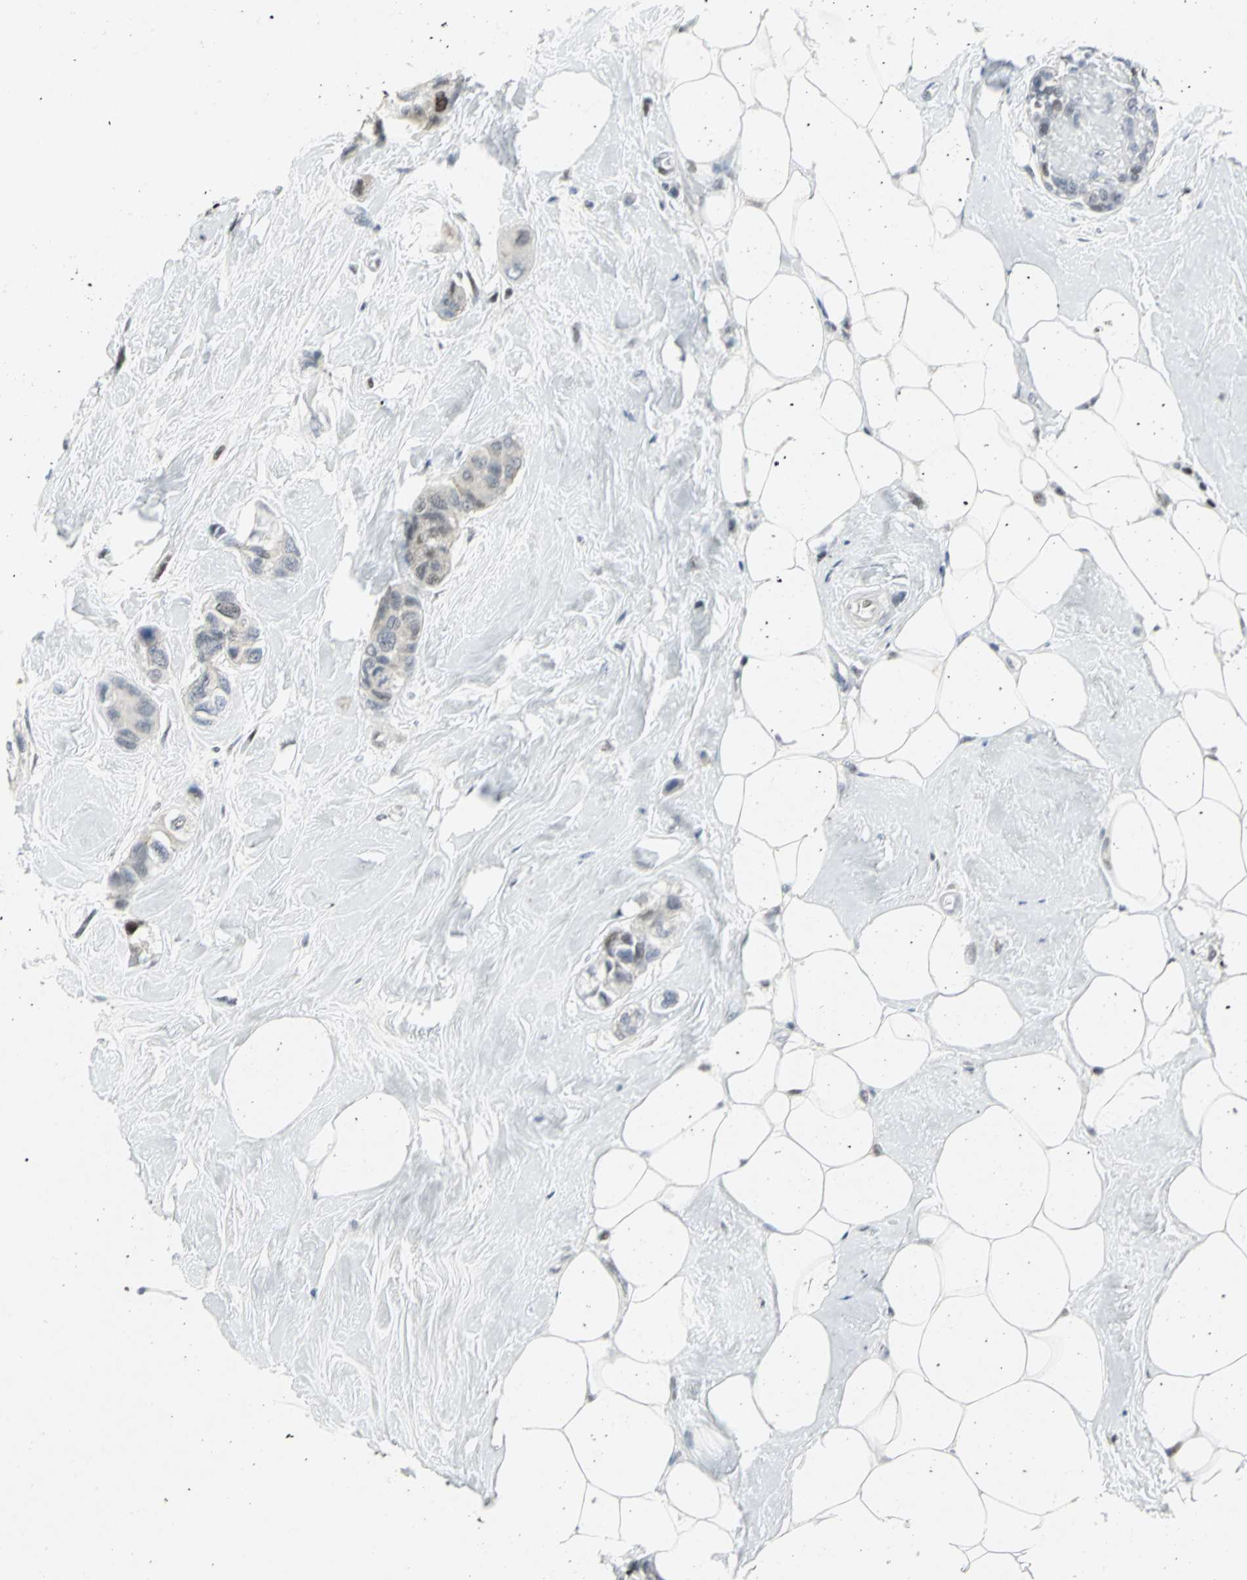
{"staining": {"intensity": "negative", "quantity": "none", "location": "none"}, "tissue": "breast cancer", "cell_type": "Tumor cells", "image_type": "cancer", "snomed": [{"axis": "morphology", "description": "Duct carcinoma"}, {"axis": "topography", "description": "Breast"}], "caption": "Immunohistochemistry (IHC) image of neoplastic tissue: infiltrating ductal carcinoma (breast) stained with DAB (3,3'-diaminobenzidine) demonstrates no significant protein expression in tumor cells.", "gene": "RPA1", "patient": {"sex": "female", "age": 51}}